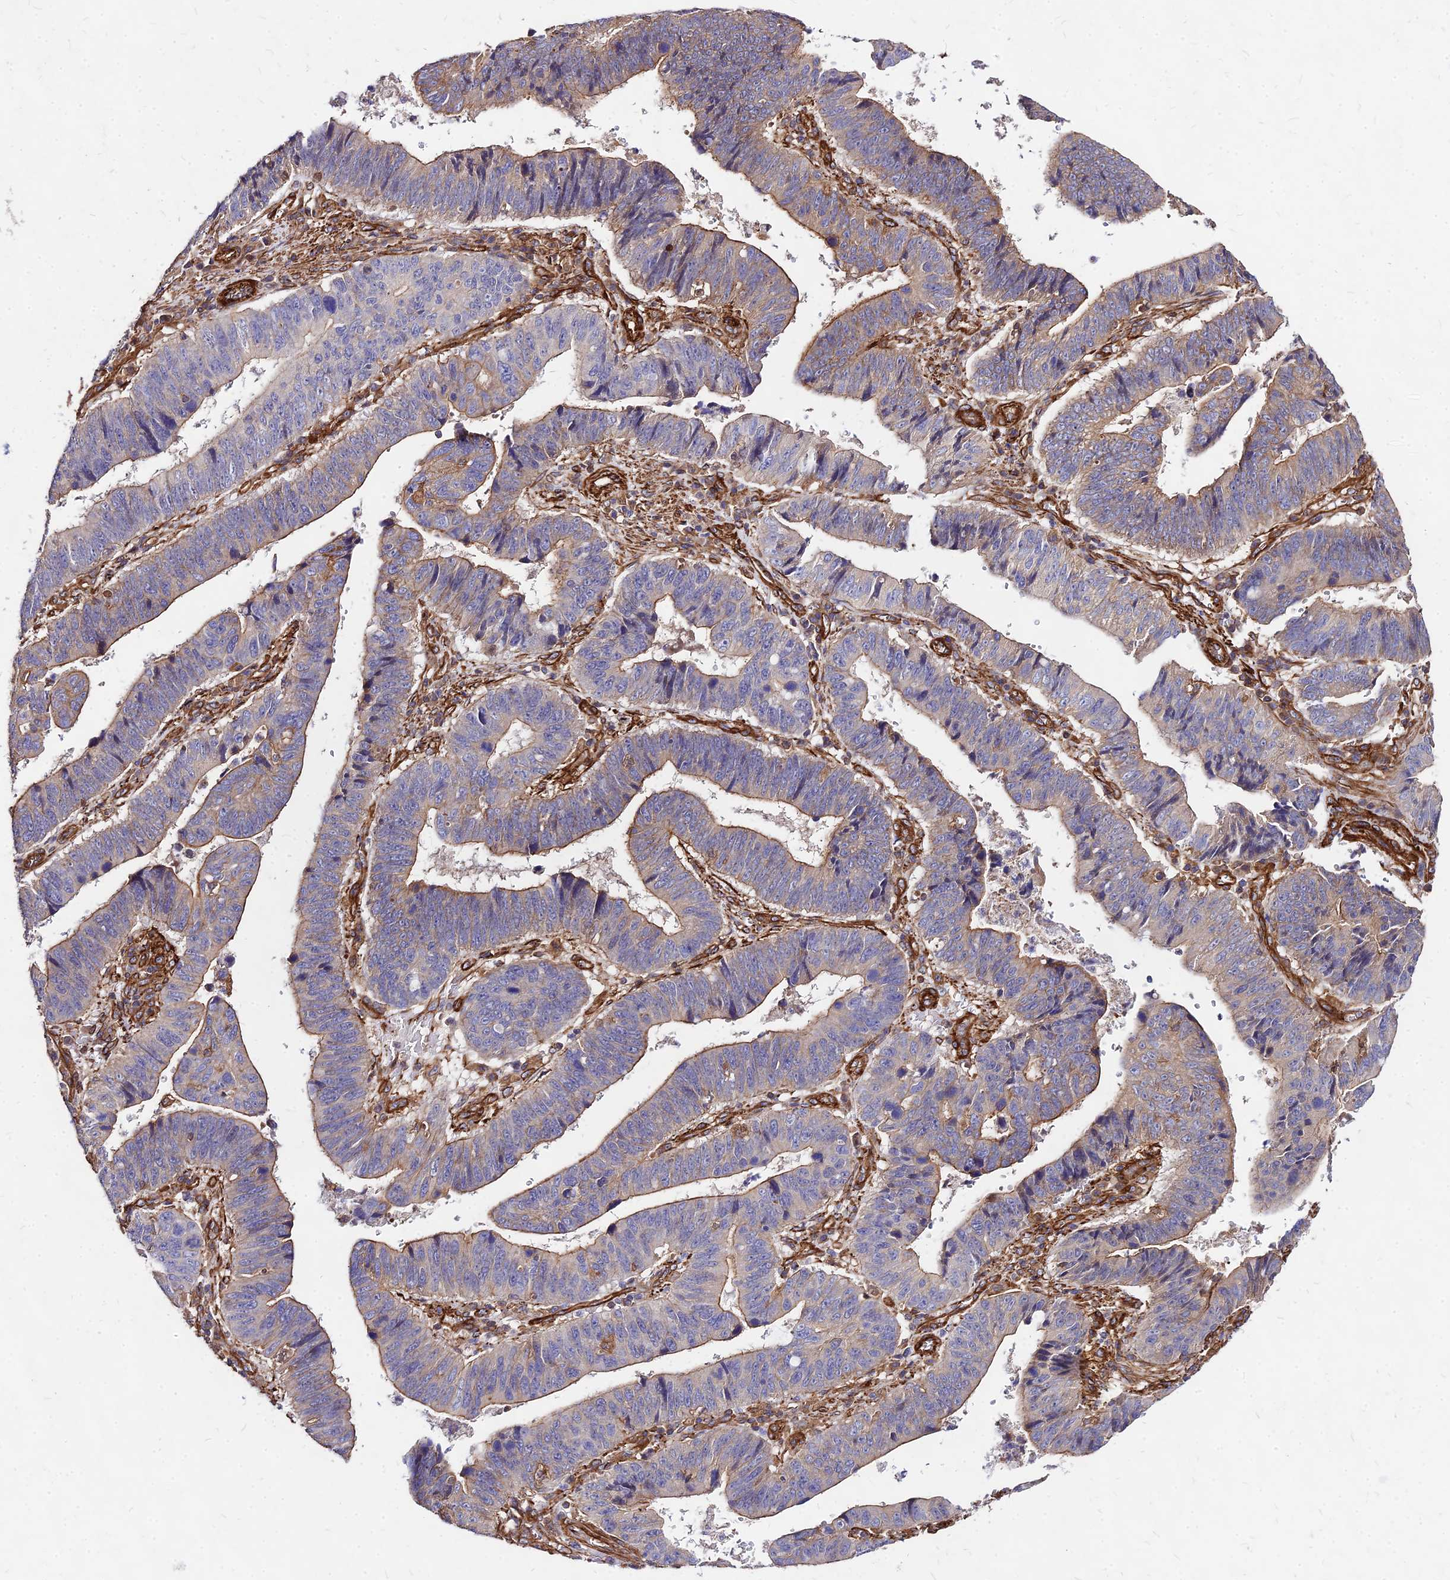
{"staining": {"intensity": "moderate", "quantity": "25%-75%", "location": "cytoplasmic/membranous"}, "tissue": "stomach cancer", "cell_type": "Tumor cells", "image_type": "cancer", "snomed": [{"axis": "morphology", "description": "Adenocarcinoma, NOS"}, {"axis": "topography", "description": "Stomach"}], "caption": "High-power microscopy captured an immunohistochemistry image of stomach adenocarcinoma, revealing moderate cytoplasmic/membranous positivity in approximately 25%-75% of tumor cells. (Brightfield microscopy of DAB IHC at high magnification).", "gene": "EFCC1", "patient": {"sex": "male", "age": 59}}